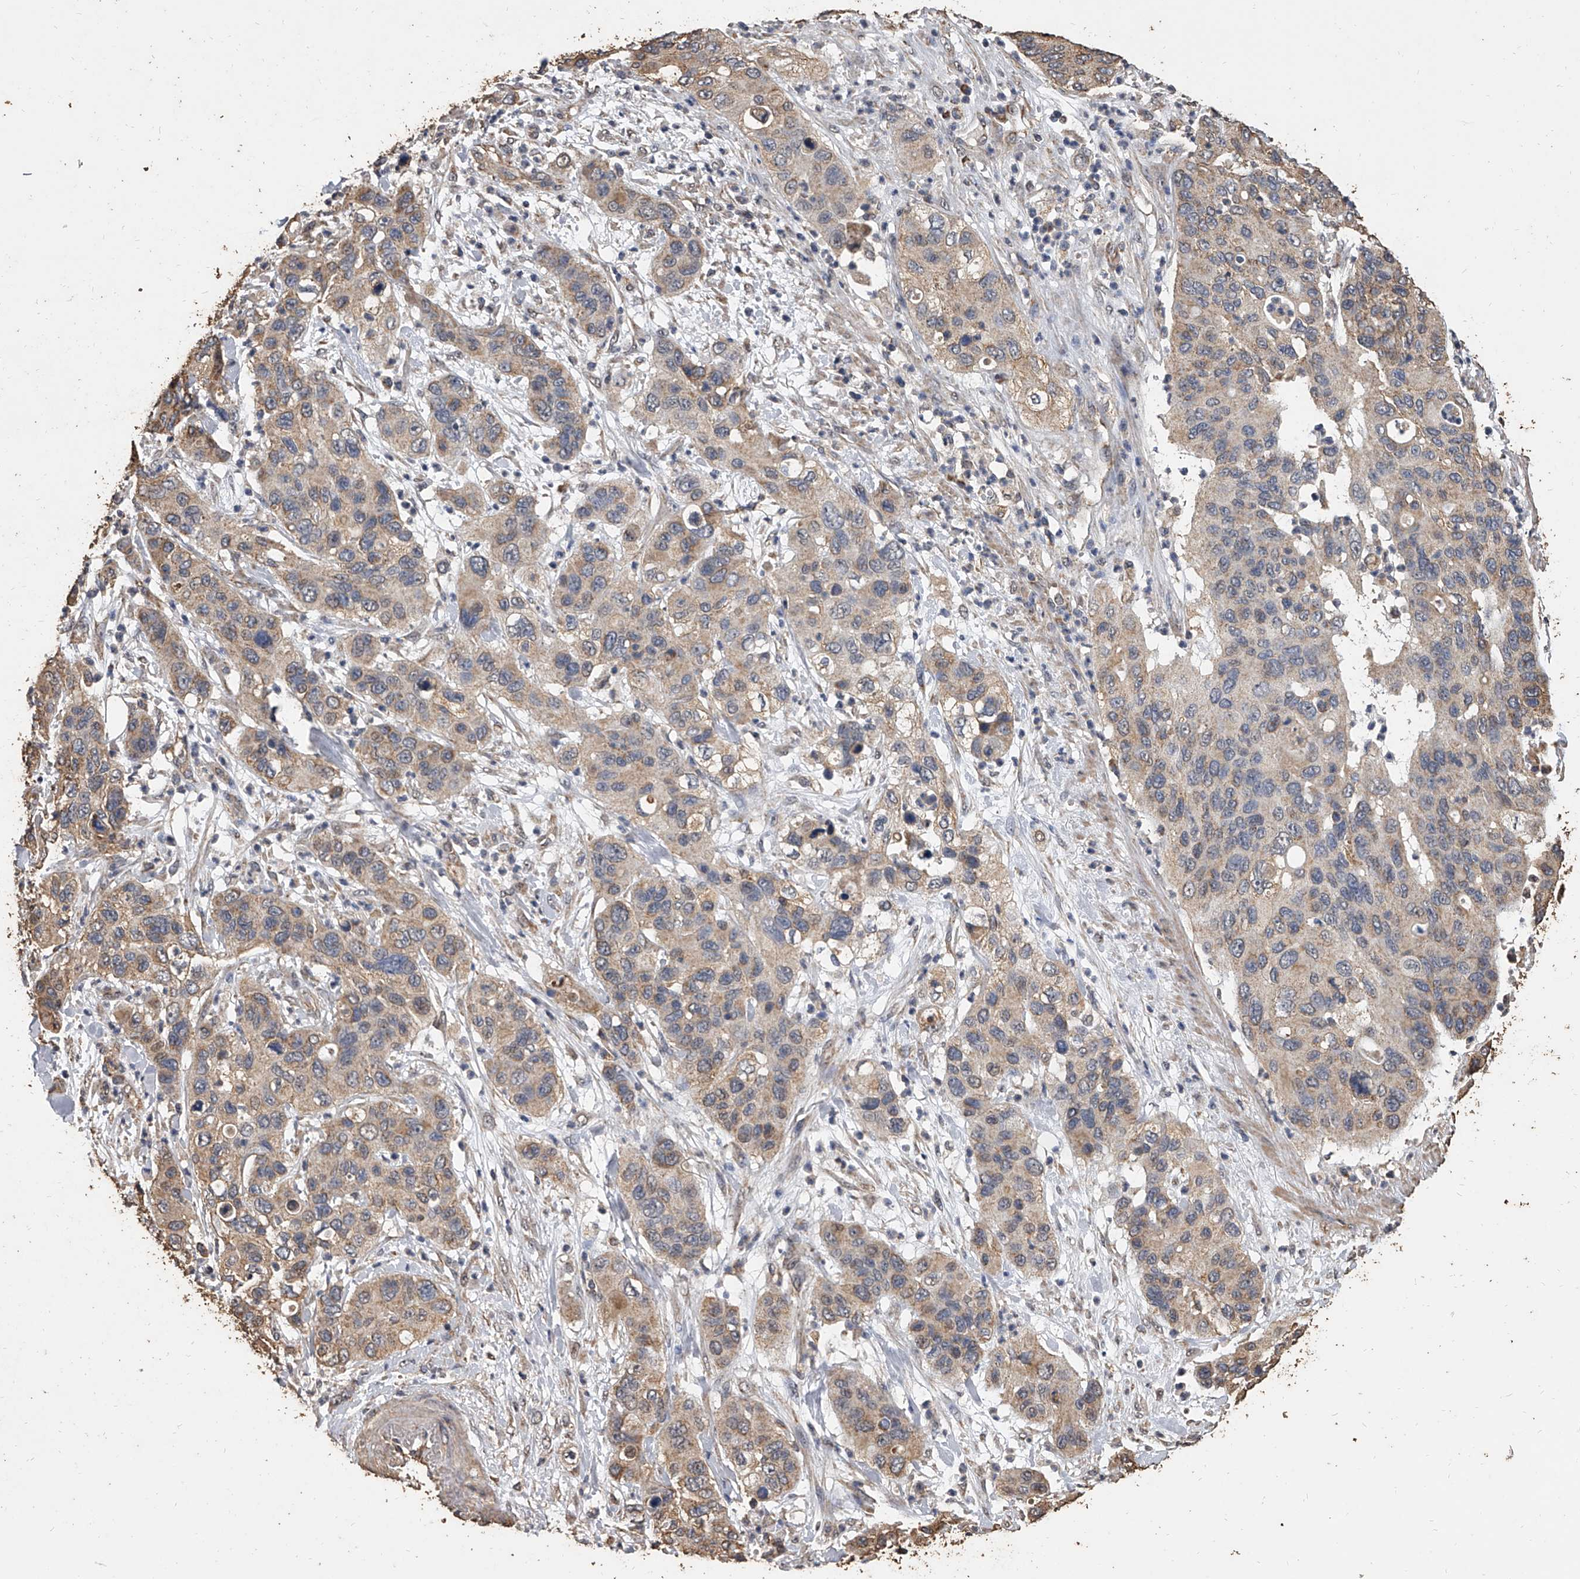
{"staining": {"intensity": "moderate", "quantity": "25%-75%", "location": "cytoplasmic/membranous"}, "tissue": "pancreatic cancer", "cell_type": "Tumor cells", "image_type": "cancer", "snomed": [{"axis": "morphology", "description": "Adenocarcinoma, NOS"}, {"axis": "topography", "description": "Pancreas"}], "caption": "The histopathology image demonstrates immunohistochemical staining of pancreatic cancer. There is moderate cytoplasmic/membranous staining is identified in about 25%-75% of tumor cells. (Brightfield microscopy of DAB IHC at high magnification).", "gene": "MRPL28", "patient": {"sex": "female", "age": 71}}